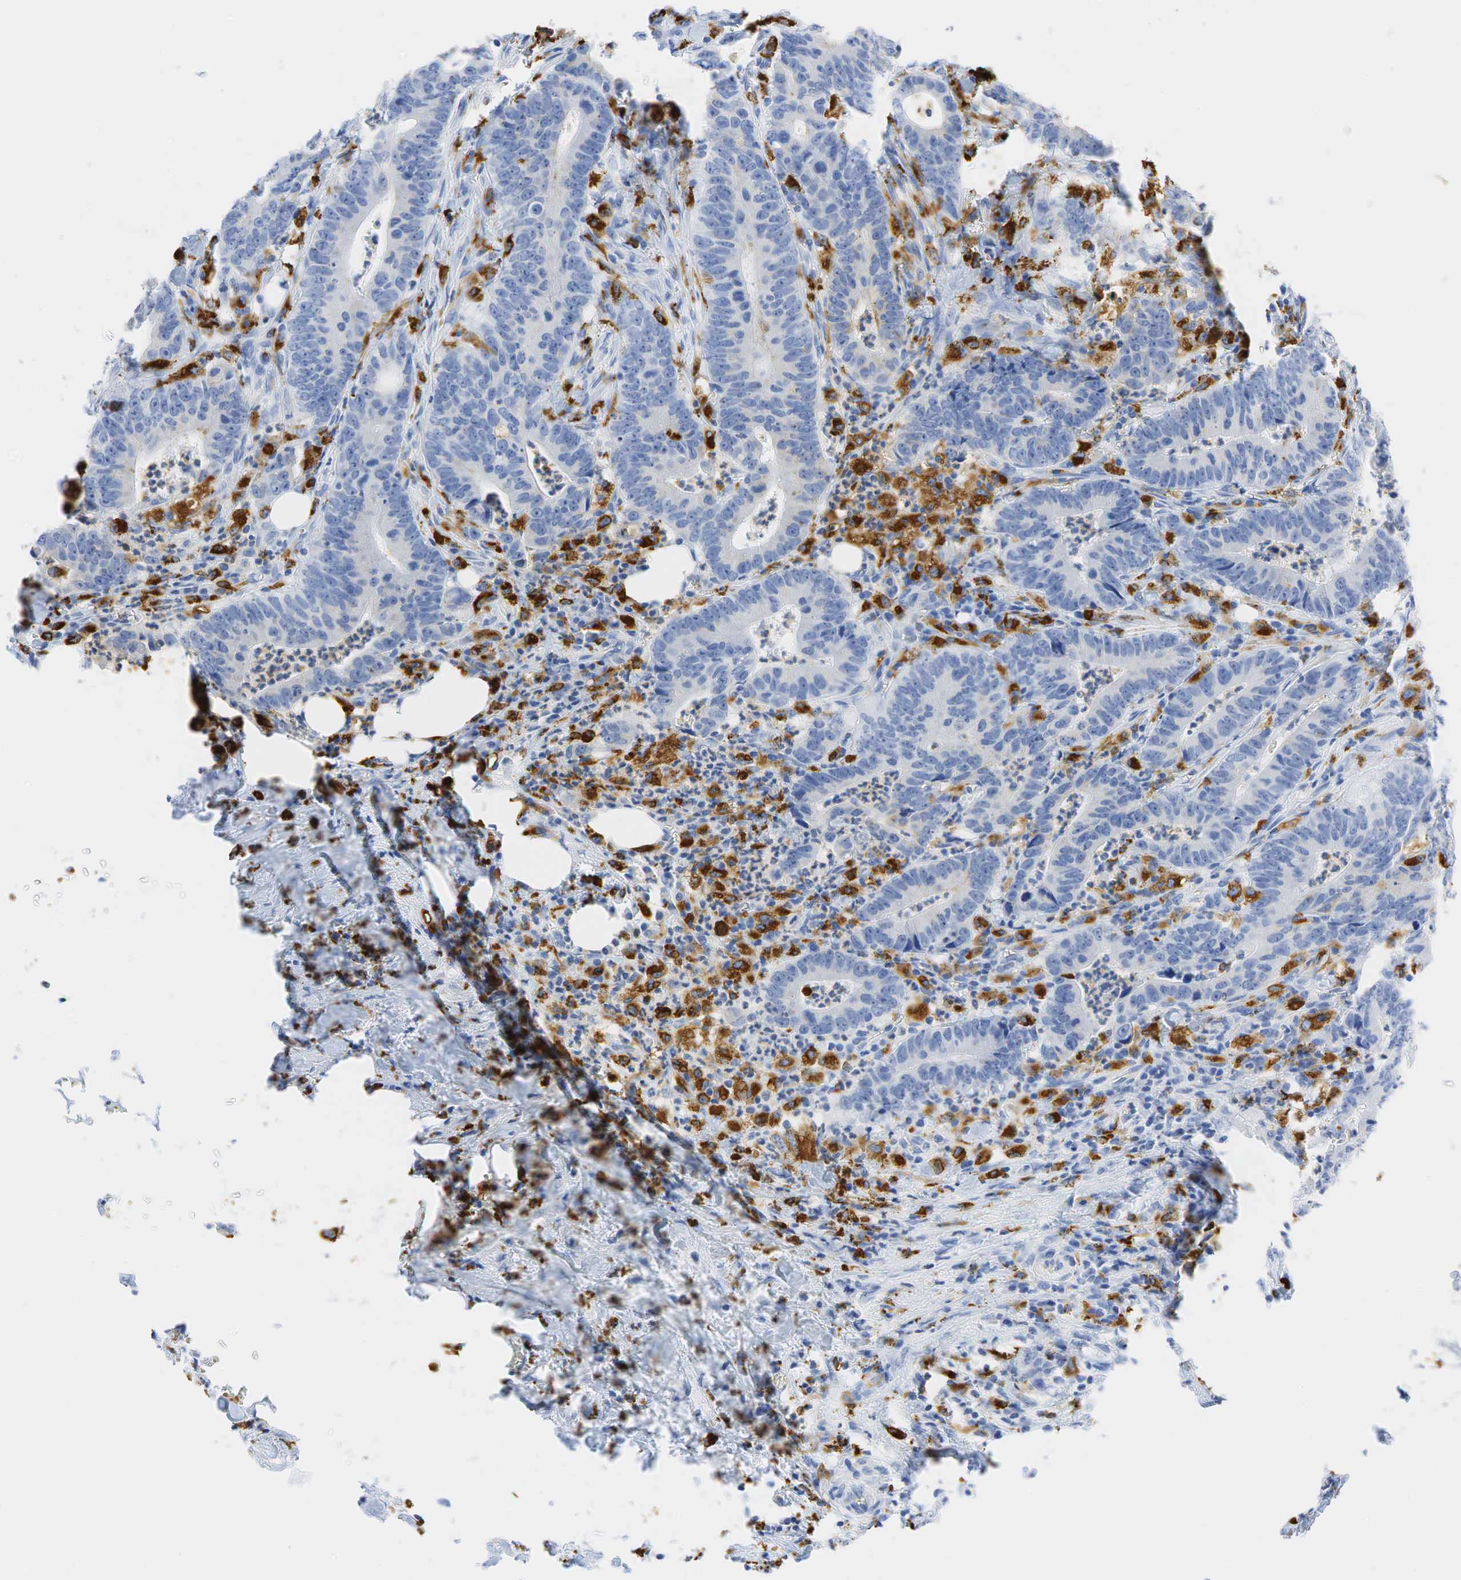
{"staining": {"intensity": "weak", "quantity": "<25%", "location": "cytoplasmic/membranous"}, "tissue": "colorectal cancer", "cell_type": "Tumor cells", "image_type": "cancer", "snomed": [{"axis": "morphology", "description": "Adenocarcinoma, NOS"}, {"axis": "topography", "description": "Colon"}], "caption": "The immunohistochemistry (IHC) histopathology image has no significant staining in tumor cells of colorectal cancer (adenocarcinoma) tissue.", "gene": "CD68", "patient": {"sex": "female", "age": 76}}